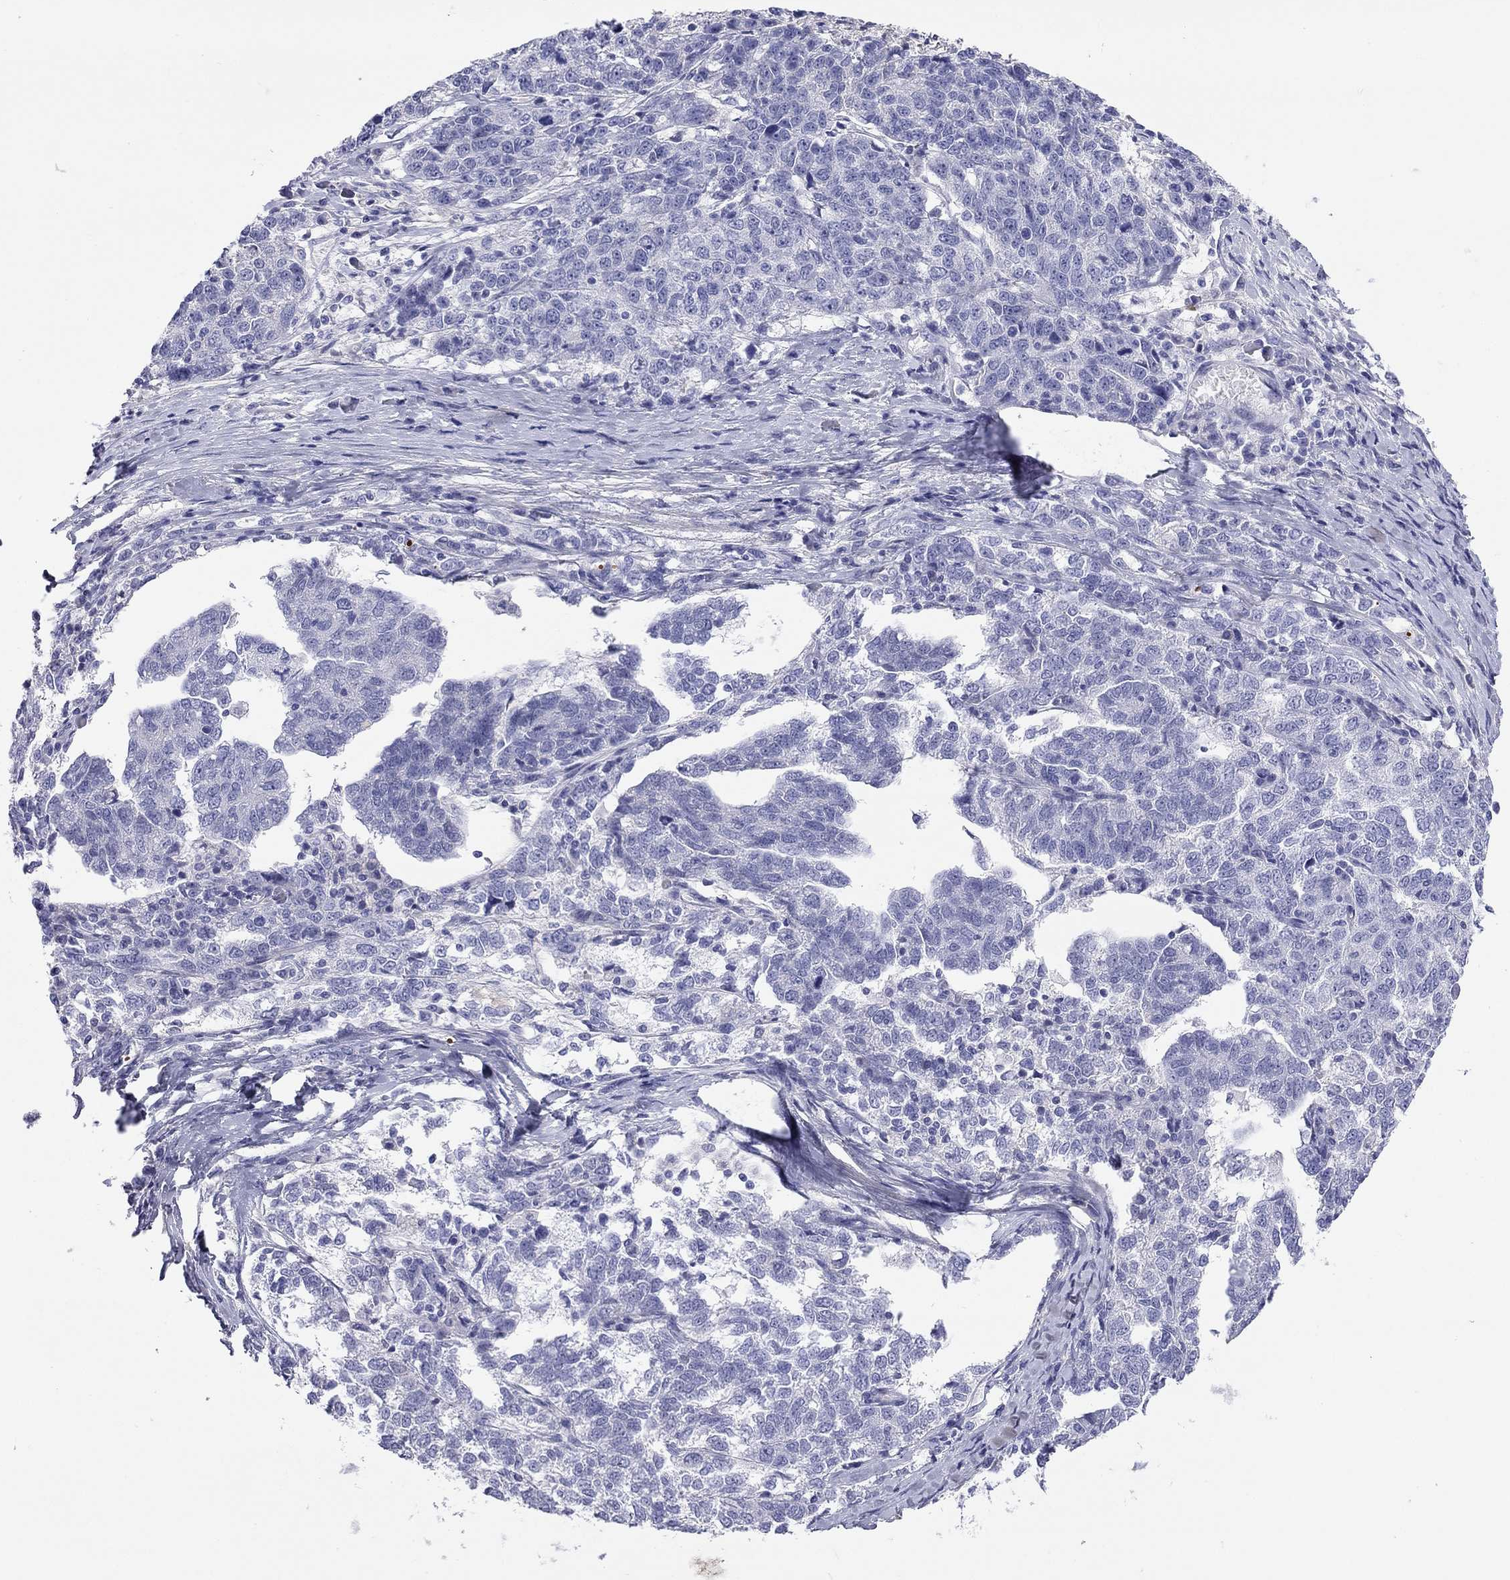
{"staining": {"intensity": "negative", "quantity": "none", "location": "none"}, "tissue": "ovarian cancer", "cell_type": "Tumor cells", "image_type": "cancer", "snomed": [{"axis": "morphology", "description": "Cystadenocarcinoma, serous, NOS"}, {"axis": "topography", "description": "Ovary"}], "caption": "This is a micrograph of IHC staining of ovarian cancer (serous cystadenocarcinoma), which shows no staining in tumor cells.", "gene": "CMYA5", "patient": {"sex": "female", "age": 71}}